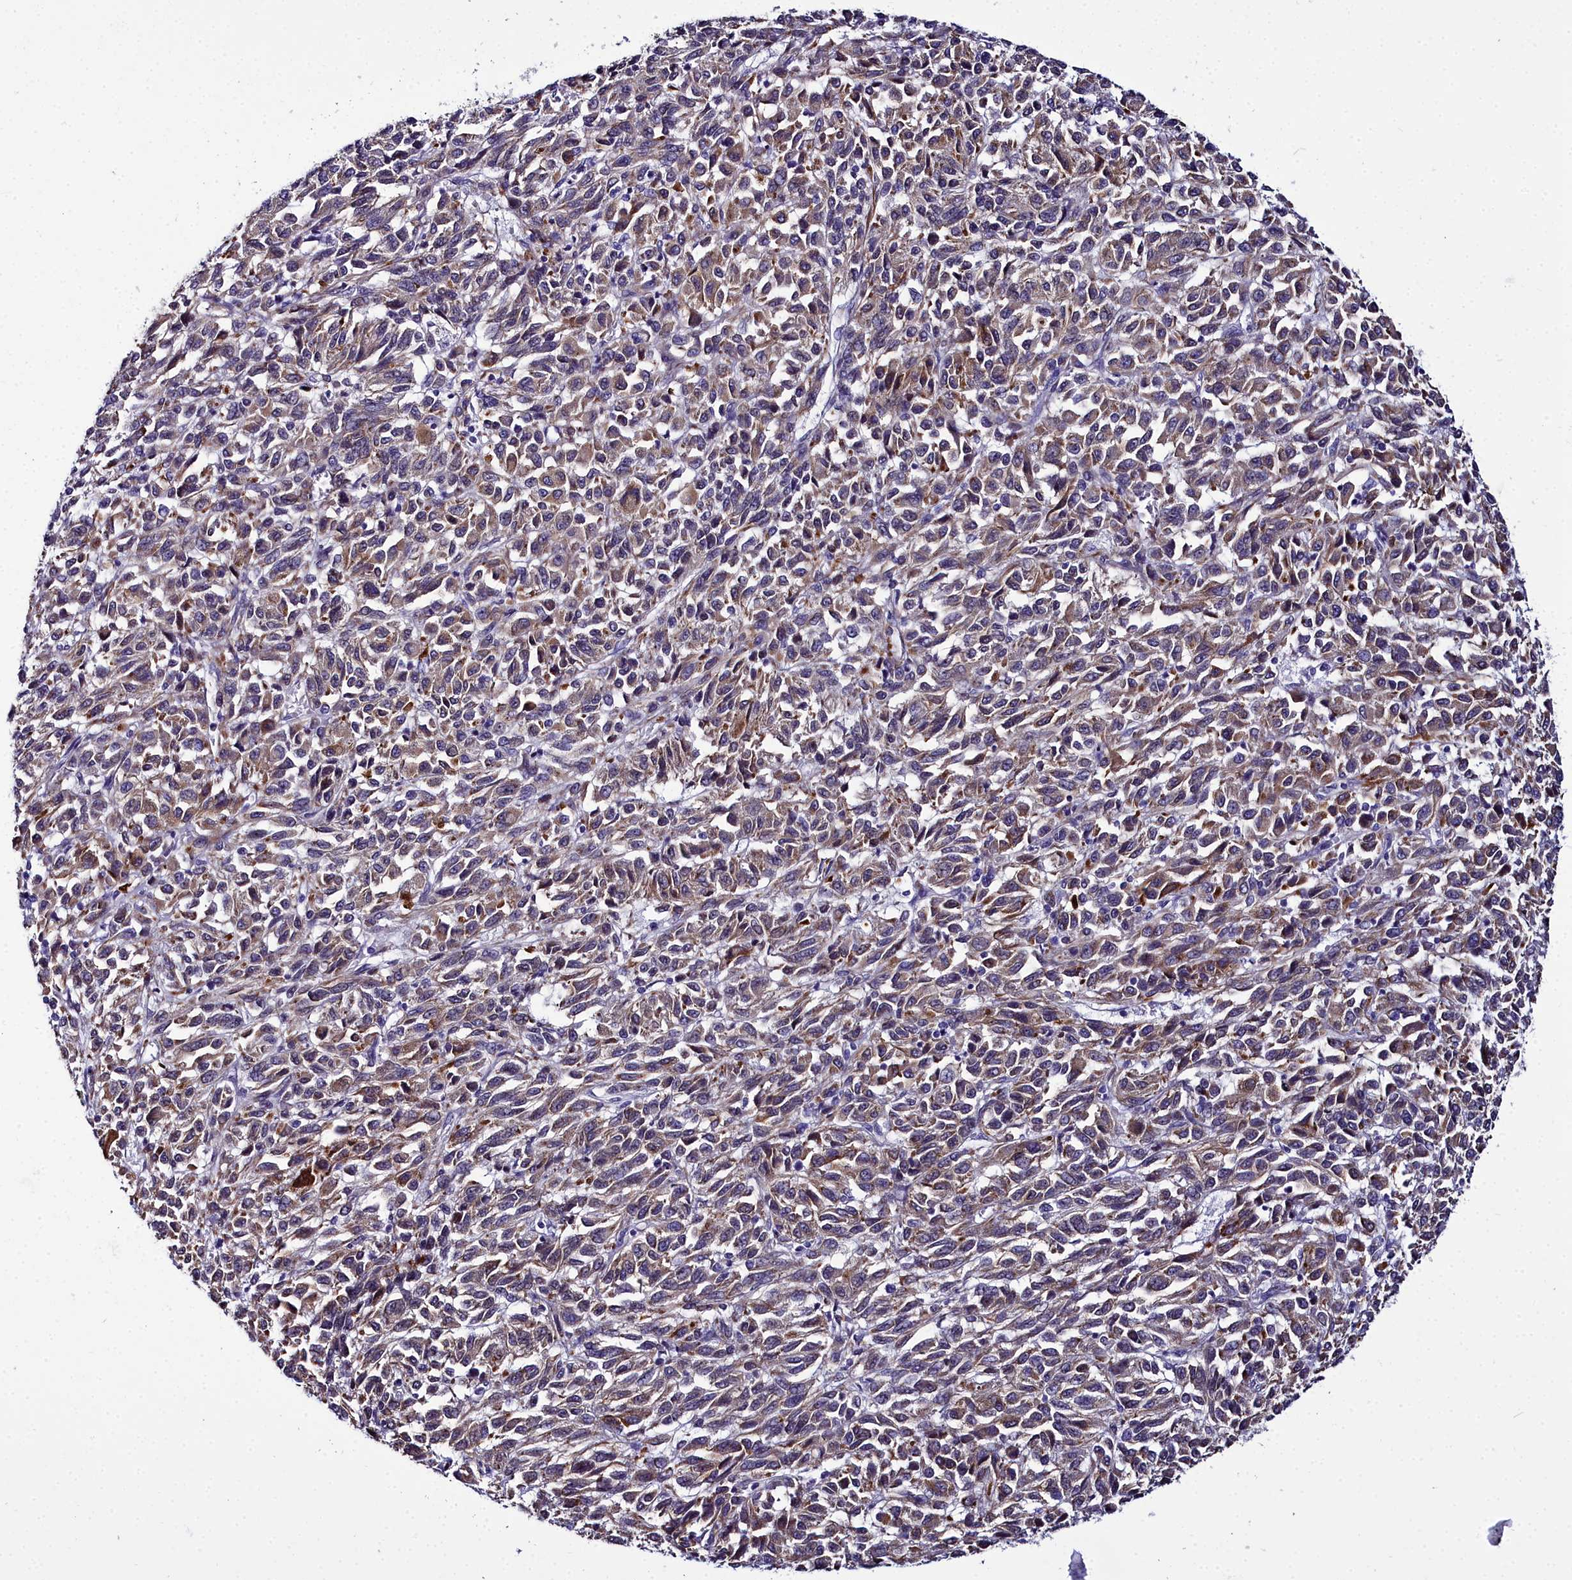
{"staining": {"intensity": "moderate", "quantity": ">75%", "location": "cytoplasmic/membranous"}, "tissue": "melanoma", "cell_type": "Tumor cells", "image_type": "cancer", "snomed": [{"axis": "morphology", "description": "Malignant melanoma, Metastatic site"}, {"axis": "topography", "description": "Lung"}], "caption": "Immunohistochemical staining of human malignant melanoma (metastatic site) demonstrates moderate cytoplasmic/membranous protein positivity in about >75% of tumor cells.", "gene": "ELAPOR2", "patient": {"sex": "male", "age": 64}}